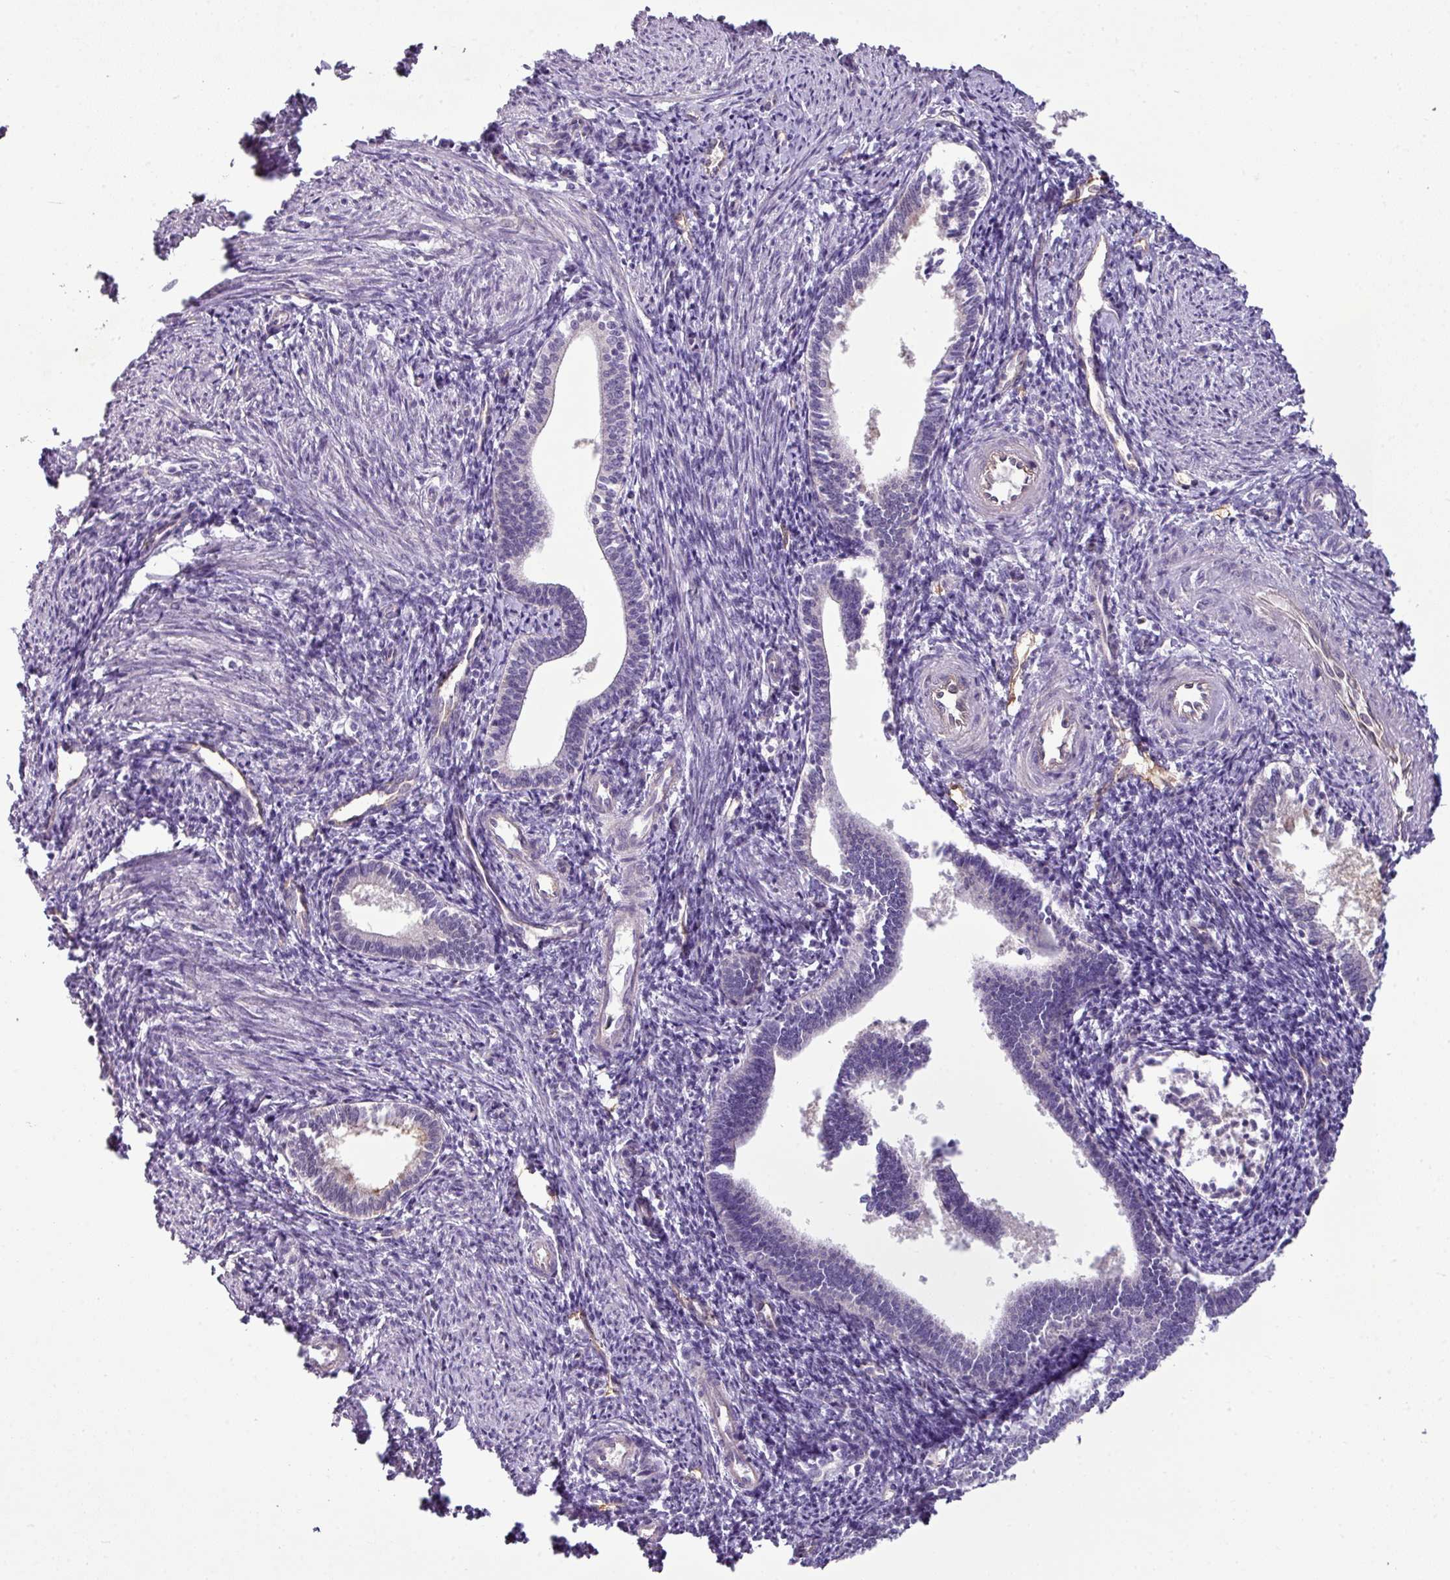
{"staining": {"intensity": "negative", "quantity": "none", "location": "none"}, "tissue": "endometrium", "cell_type": "Cells in endometrial stroma", "image_type": "normal", "snomed": [{"axis": "morphology", "description": "Normal tissue, NOS"}, {"axis": "topography", "description": "Endometrium"}], "caption": "The image exhibits no staining of cells in endometrial stroma in normal endometrium.", "gene": "TMEM178B", "patient": {"sex": "female", "age": 41}}